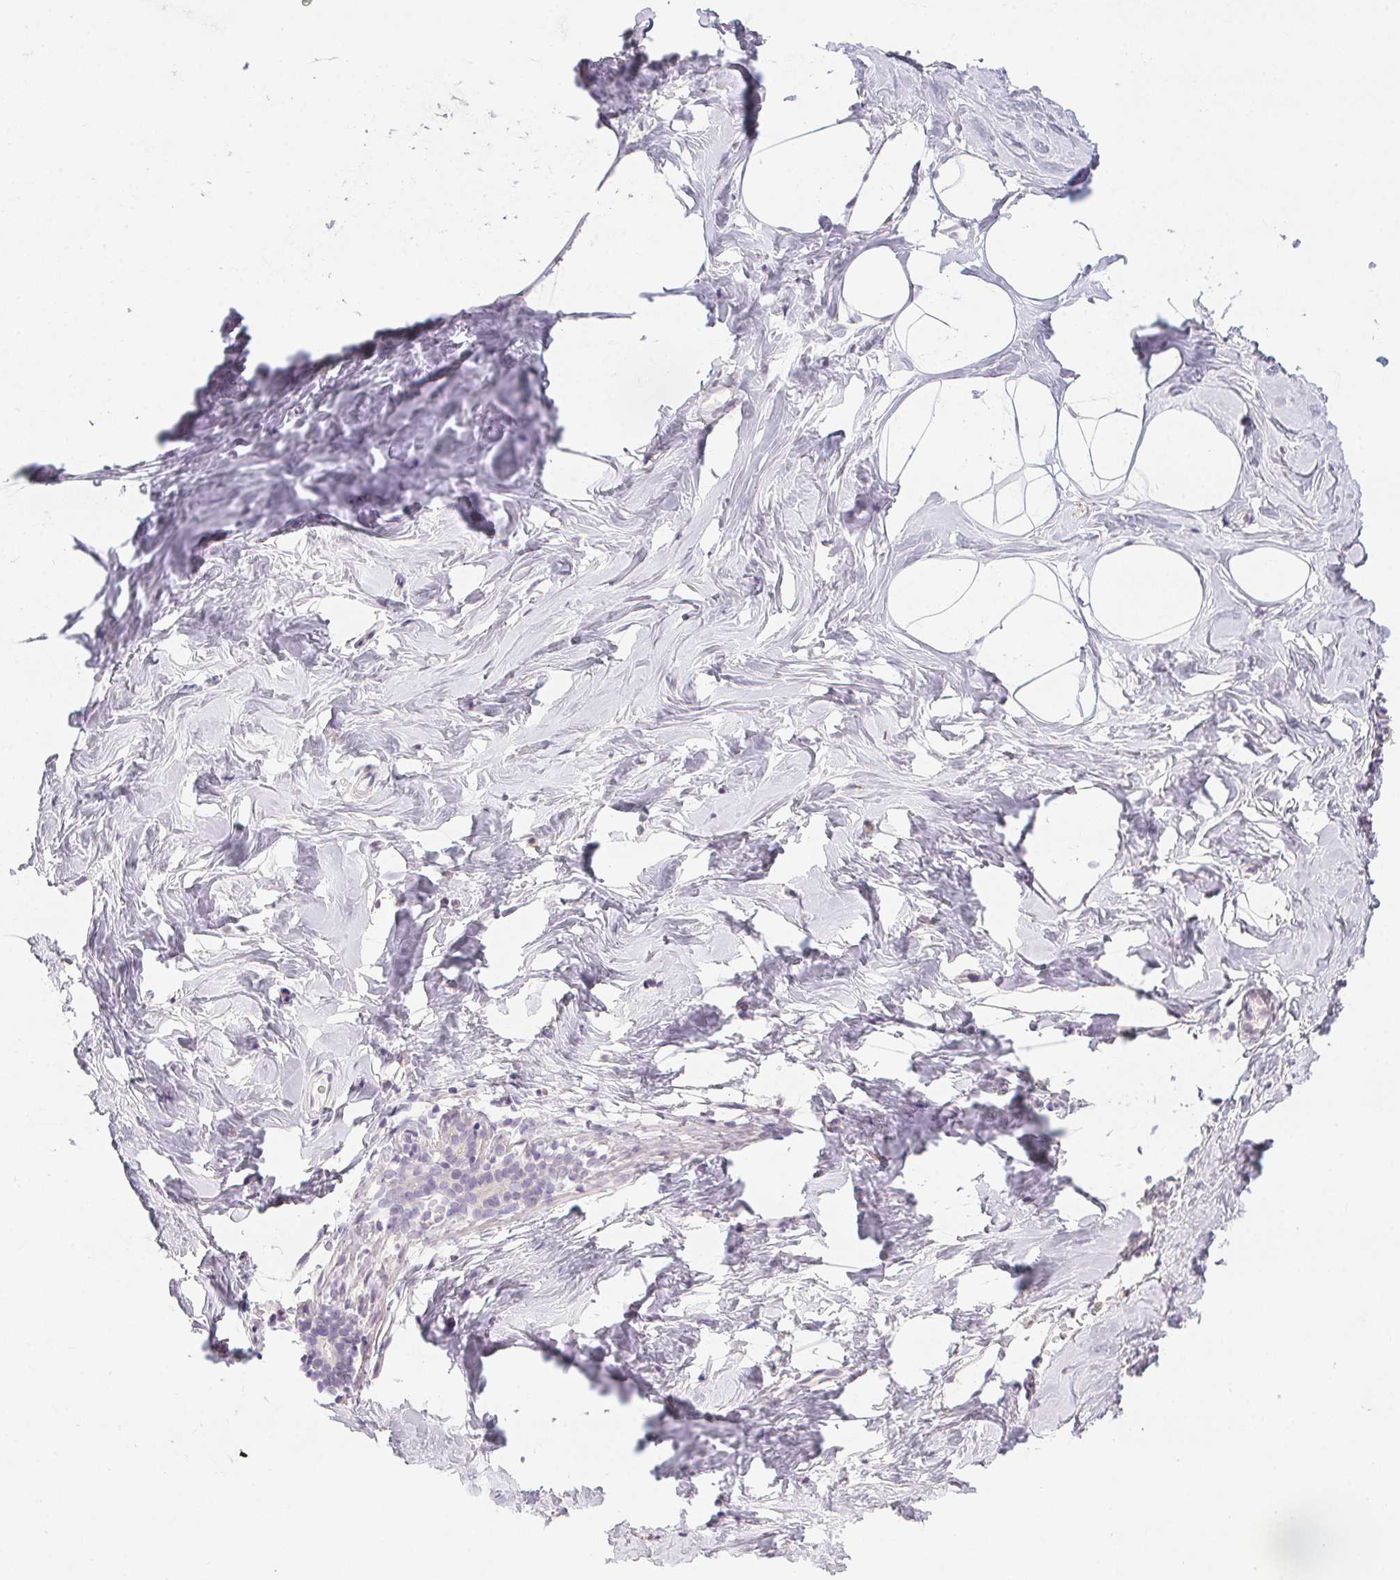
{"staining": {"intensity": "negative", "quantity": "none", "location": "none"}, "tissue": "breast", "cell_type": "Adipocytes", "image_type": "normal", "snomed": [{"axis": "morphology", "description": "Normal tissue, NOS"}, {"axis": "topography", "description": "Breast"}], "caption": "IHC micrograph of unremarkable human breast stained for a protein (brown), which reveals no expression in adipocytes.", "gene": "PPY", "patient": {"sex": "female", "age": 32}}